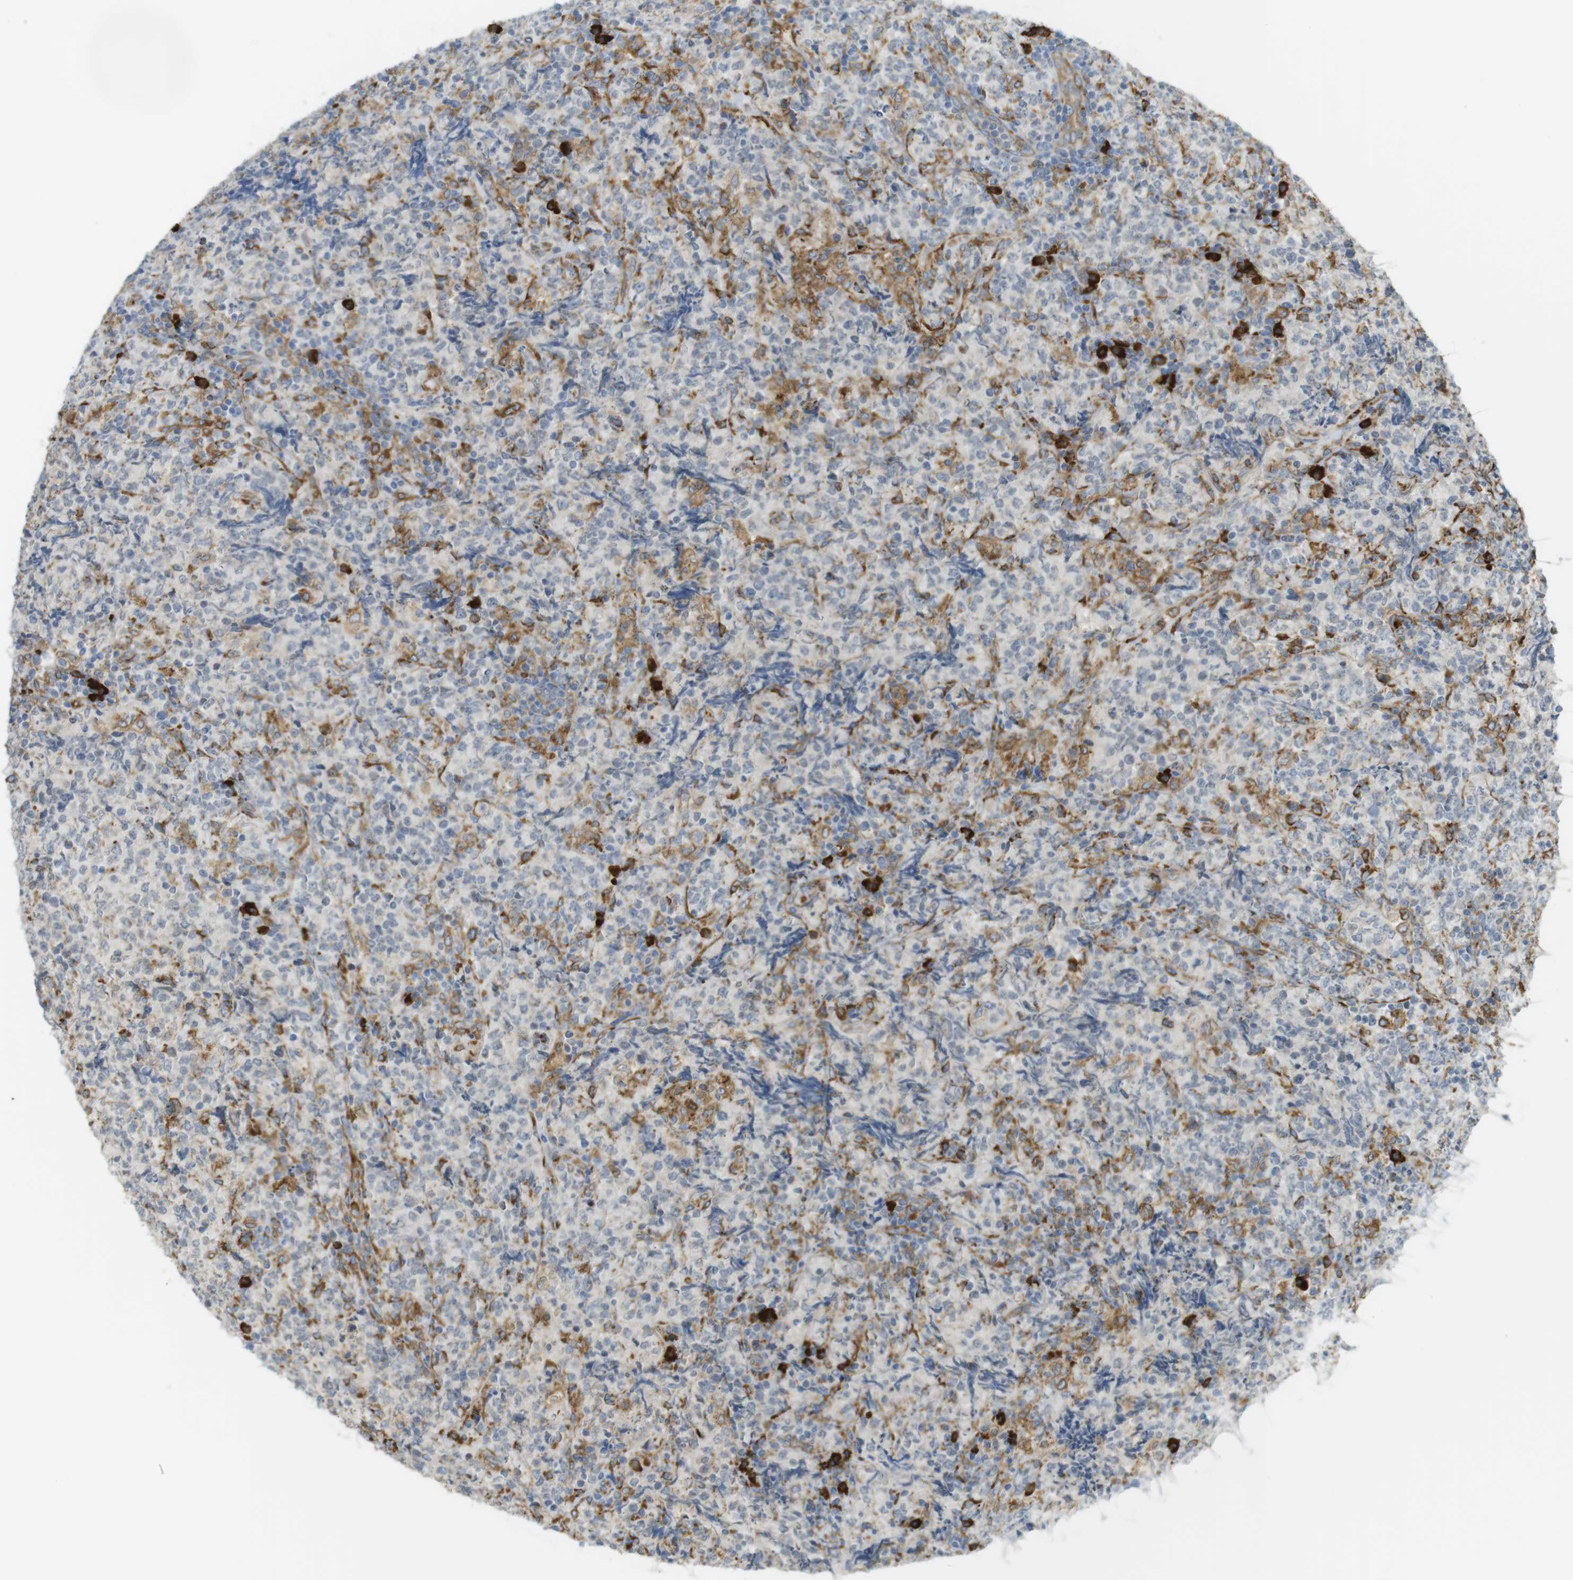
{"staining": {"intensity": "strong", "quantity": "<25%", "location": "cytoplasmic/membranous"}, "tissue": "lymphoma", "cell_type": "Tumor cells", "image_type": "cancer", "snomed": [{"axis": "morphology", "description": "Malignant lymphoma, non-Hodgkin's type, High grade"}, {"axis": "topography", "description": "Tonsil"}], "caption": "Human high-grade malignant lymphoma, non-Hodgkin's type stained with a brown dye demonstrates strong cytoplasmic/membranous positive positivity in approximately <25% of tumor cells.", "gene": "MBOAT2", "patient": {"sex": "female", "age": 36}}